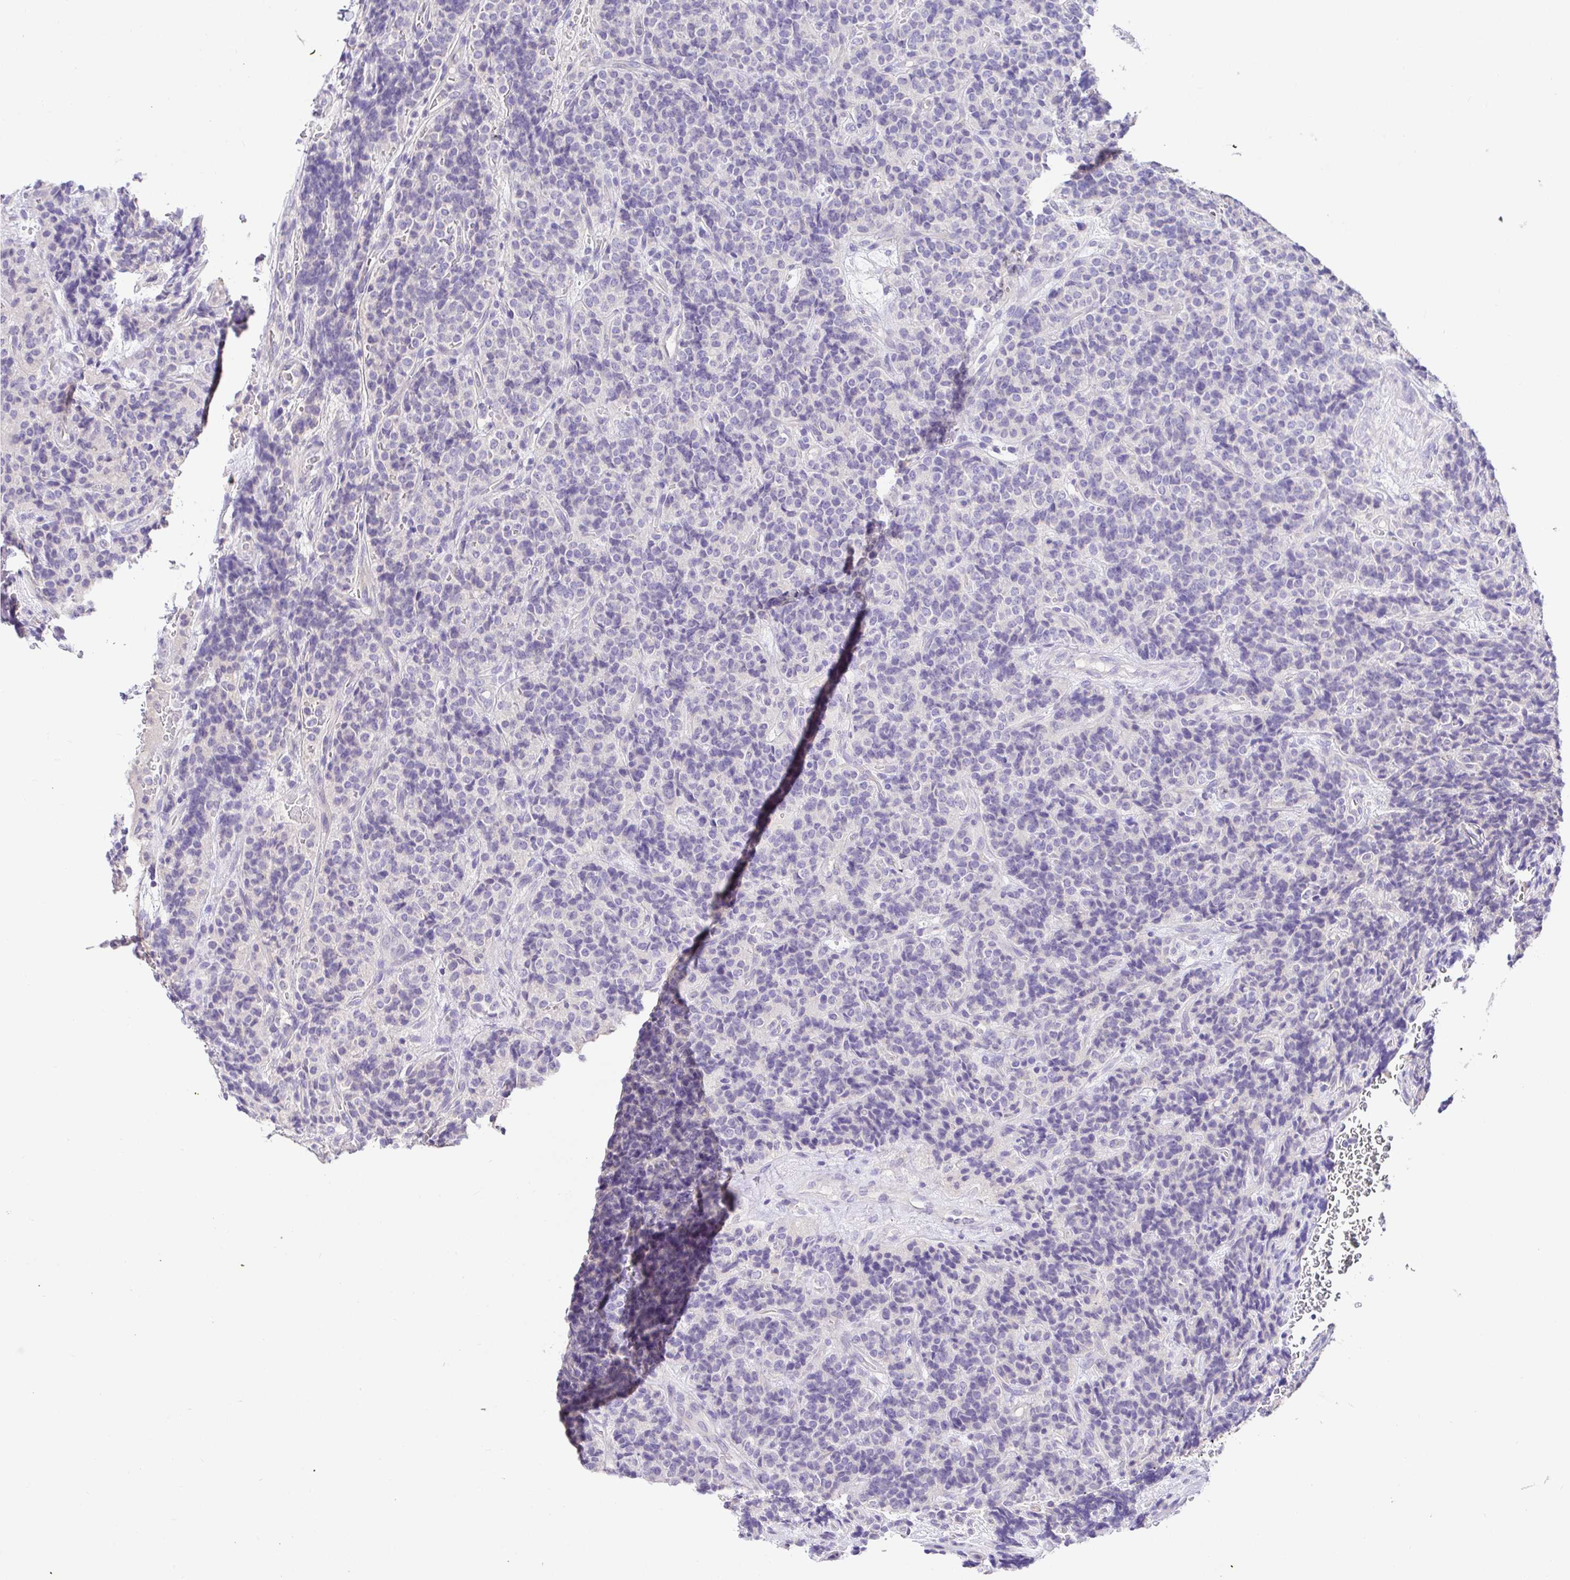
{"staining": {"intensity": "negative", "quantity": "none", "location": "none"}, "tissue": "carcinoid", "cell_type": "Tumor cells", "image_type": "cancer", "snomed": [{"axis": "morphology", "description": "Carcinoid, malignant, NOS"}, {"axis": "topography", "description": "Pancreas"}], "caption": "A high-resolution image shows immunohistochemistry (IHC) staining of carcinoid, which exhibits no significant staining in tumor cells.", "gene": "CDO1", "patient": {"sex": "male", "age": 36}}